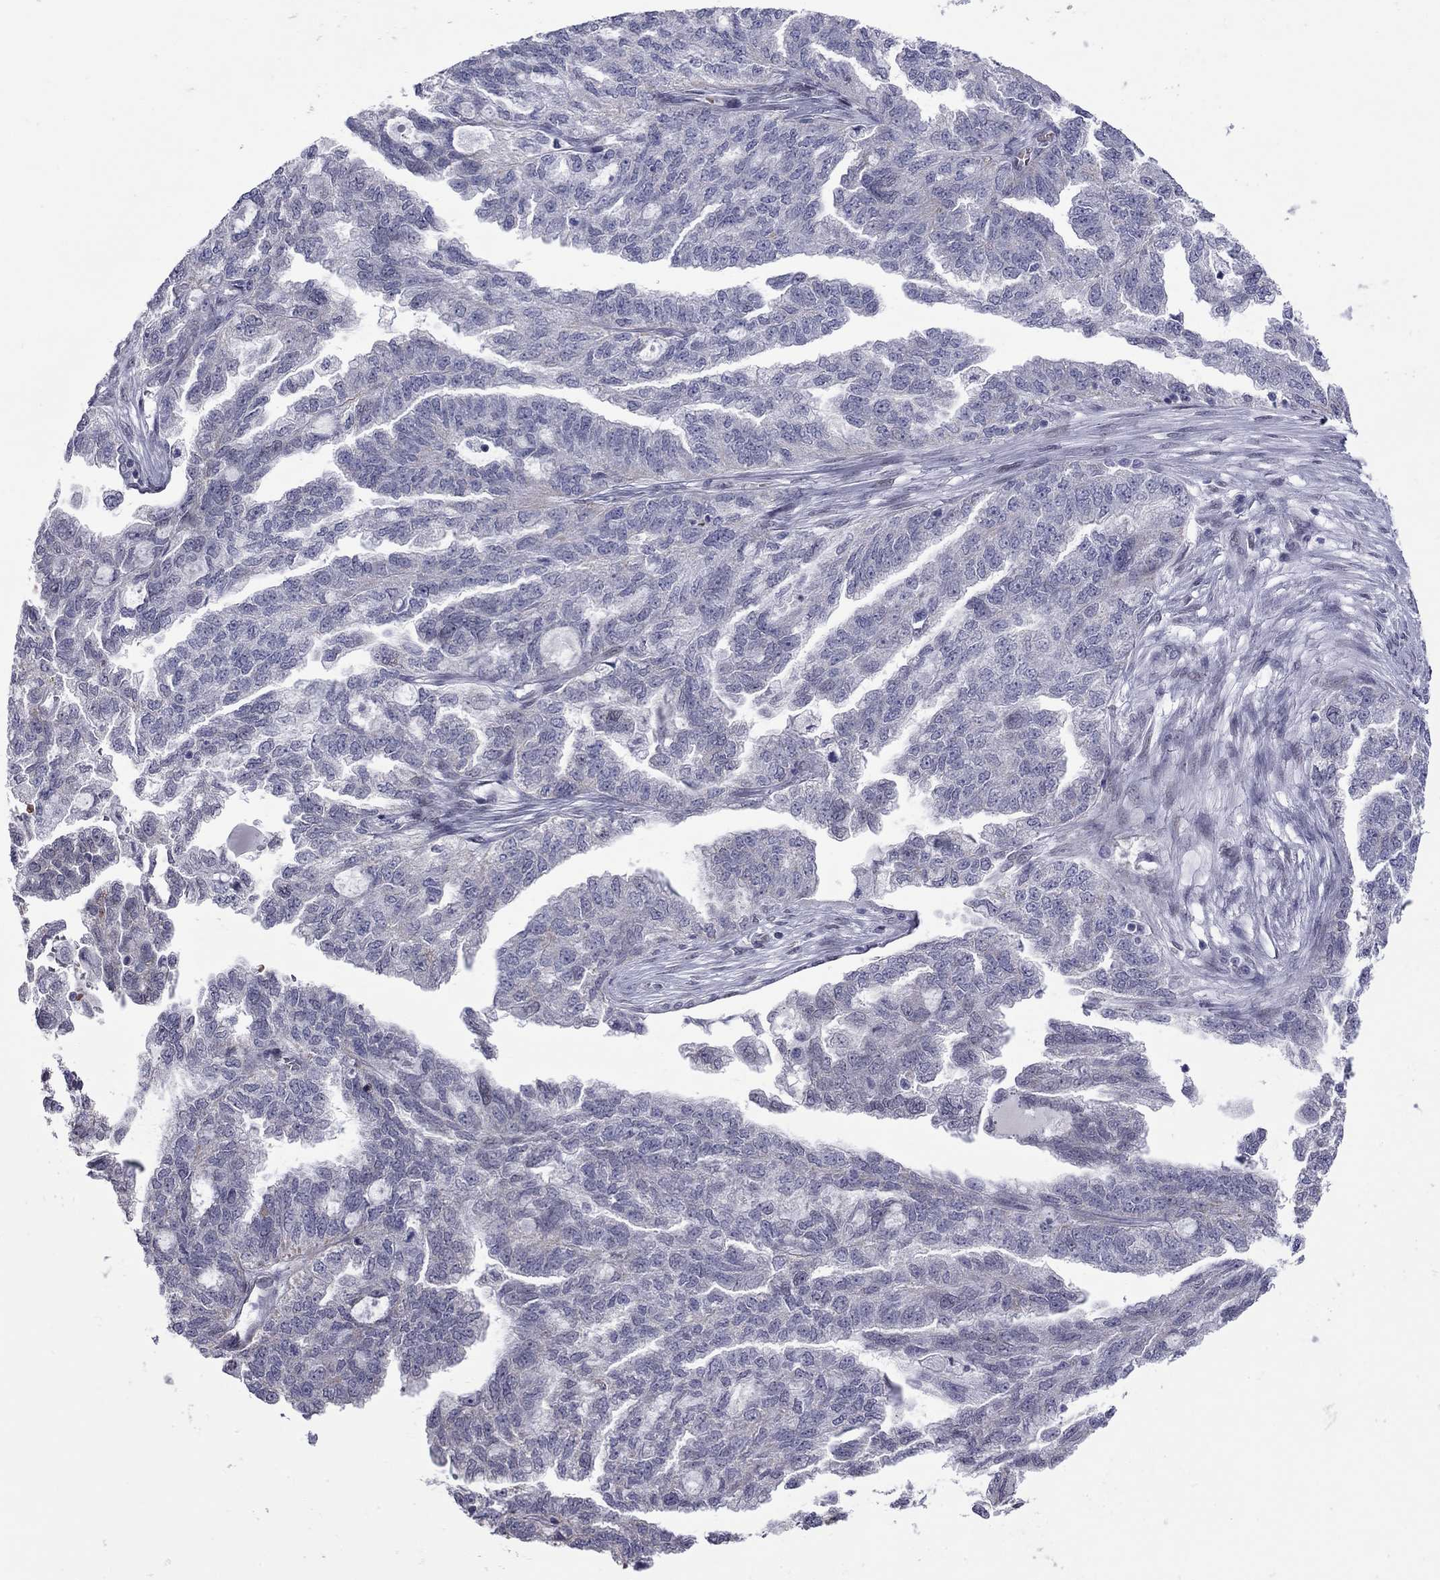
{"staining": {"intensity": "negative", "quantity": "none", "location": "none"}, "tissue": "ovarian cancer", "cell_type": "Tumor cells", "image_type": "cancer", "snomed": [{"axis": "morphology", "description": "Cystadenocarcinoma, serous, NOS"}, {"axis": "topography", "description": "Ovary"}], "caption": "Immunohistochemical staining of ovarian cancer (serous cystadenocarcinoma) reveals no significant staining in tumor cells.", "gene": "CLTCL1", "patient": {"sex": "female", "age": 51}}